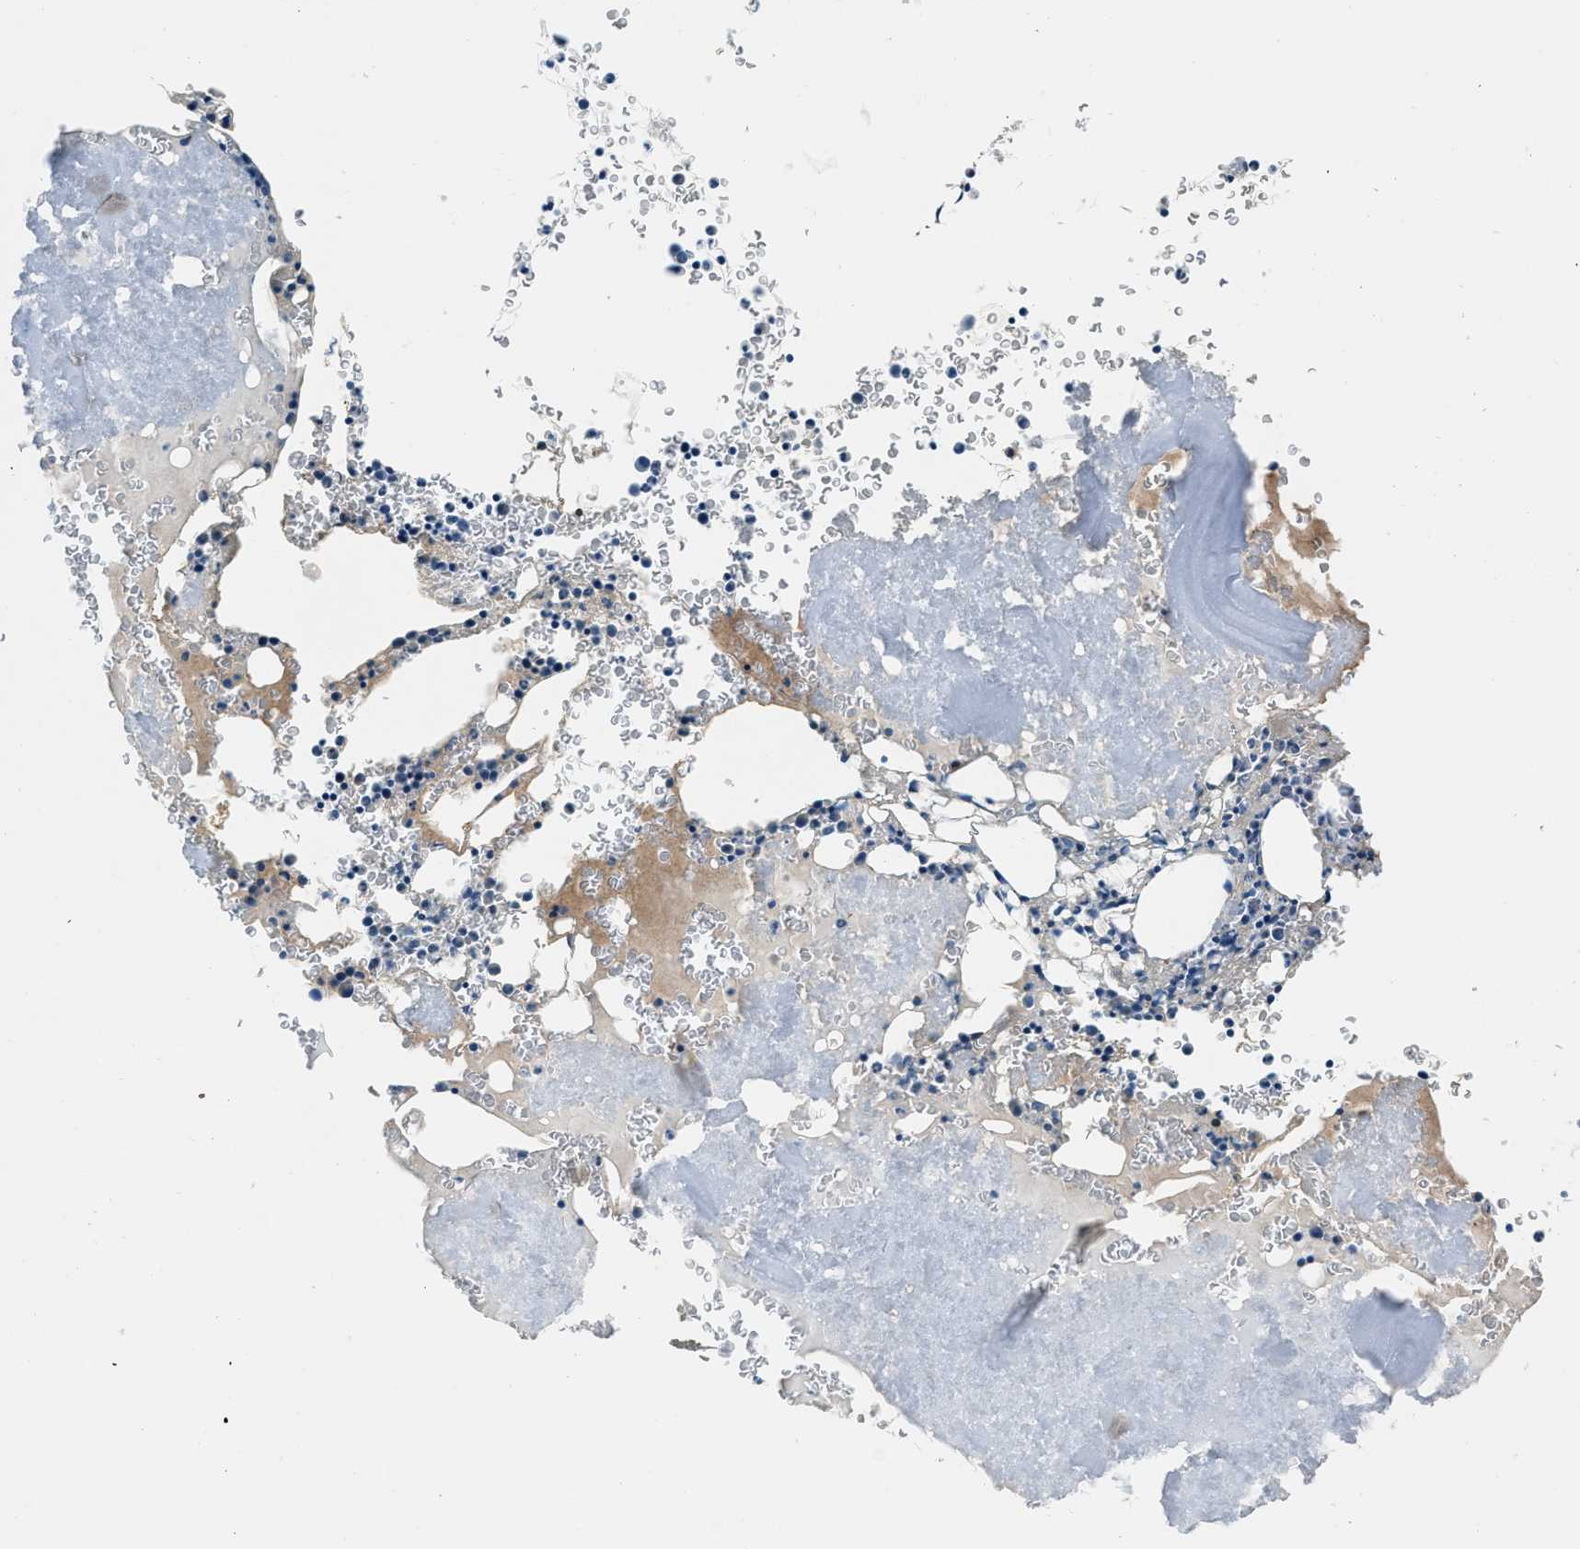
{"staining": {"intensity": "weak", "quantity": "<25%", "location": "cytoplasmic/membranous"}, "tissue": "bone marrow", "cell_type": "Hematopoietic cells", "image_type": "normal", "snomed": [{"axis": "morphology", "description": "Normal tissue, NOS"}, {"axis": "morphology", "description": "Inflammation, NOS"}, {"axis": "topography", "description": "Bone marrow"}], "caption": "Immunohistochemistry (IHC) of unremarkable human bone marrow reveals no expression in hematopoietic cells.", "gene": "LMBR1", "patient": {"sex": "male", "age": 37}}